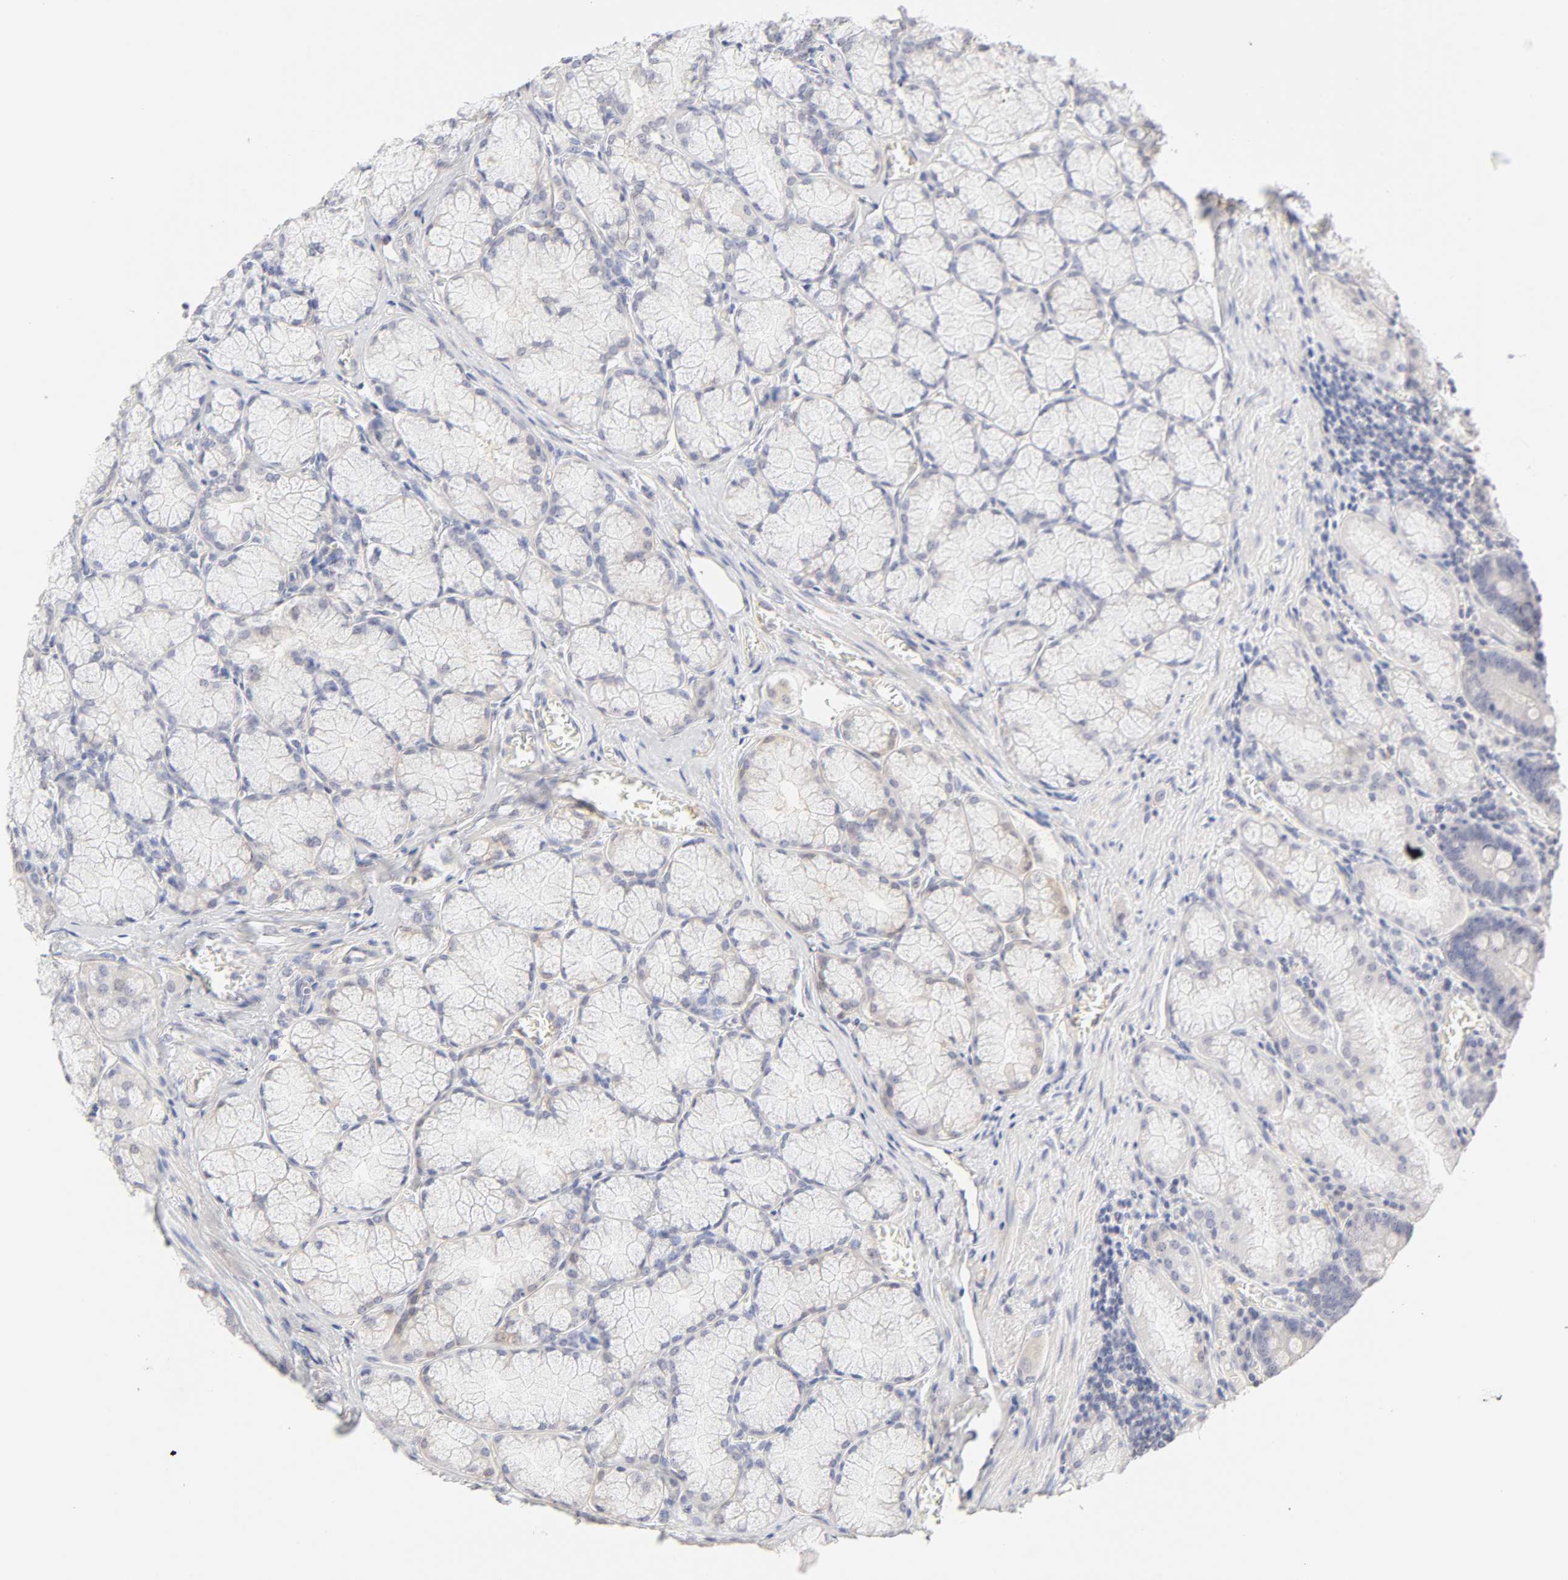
{"staining": {"intensity": "weak", "quantity": "25%-75%", "location": "cytoplasmic/membranous"}, "tissue": "stomach", "cell_type": "Glandular cells", "image_type": "normal", "snomed": [{"axis": "morphology", "description": "Normal tissue, NOS"}, {"axis": "topography", "description": "Stomach, lower"}], "caption": "Glandular cells show weak cytoplasmic/membranous staining in approximately 25%-75% of cells in benign stomach.", "gene": "CYP4B1", "patient": {"sex": "male", "age": 56}}